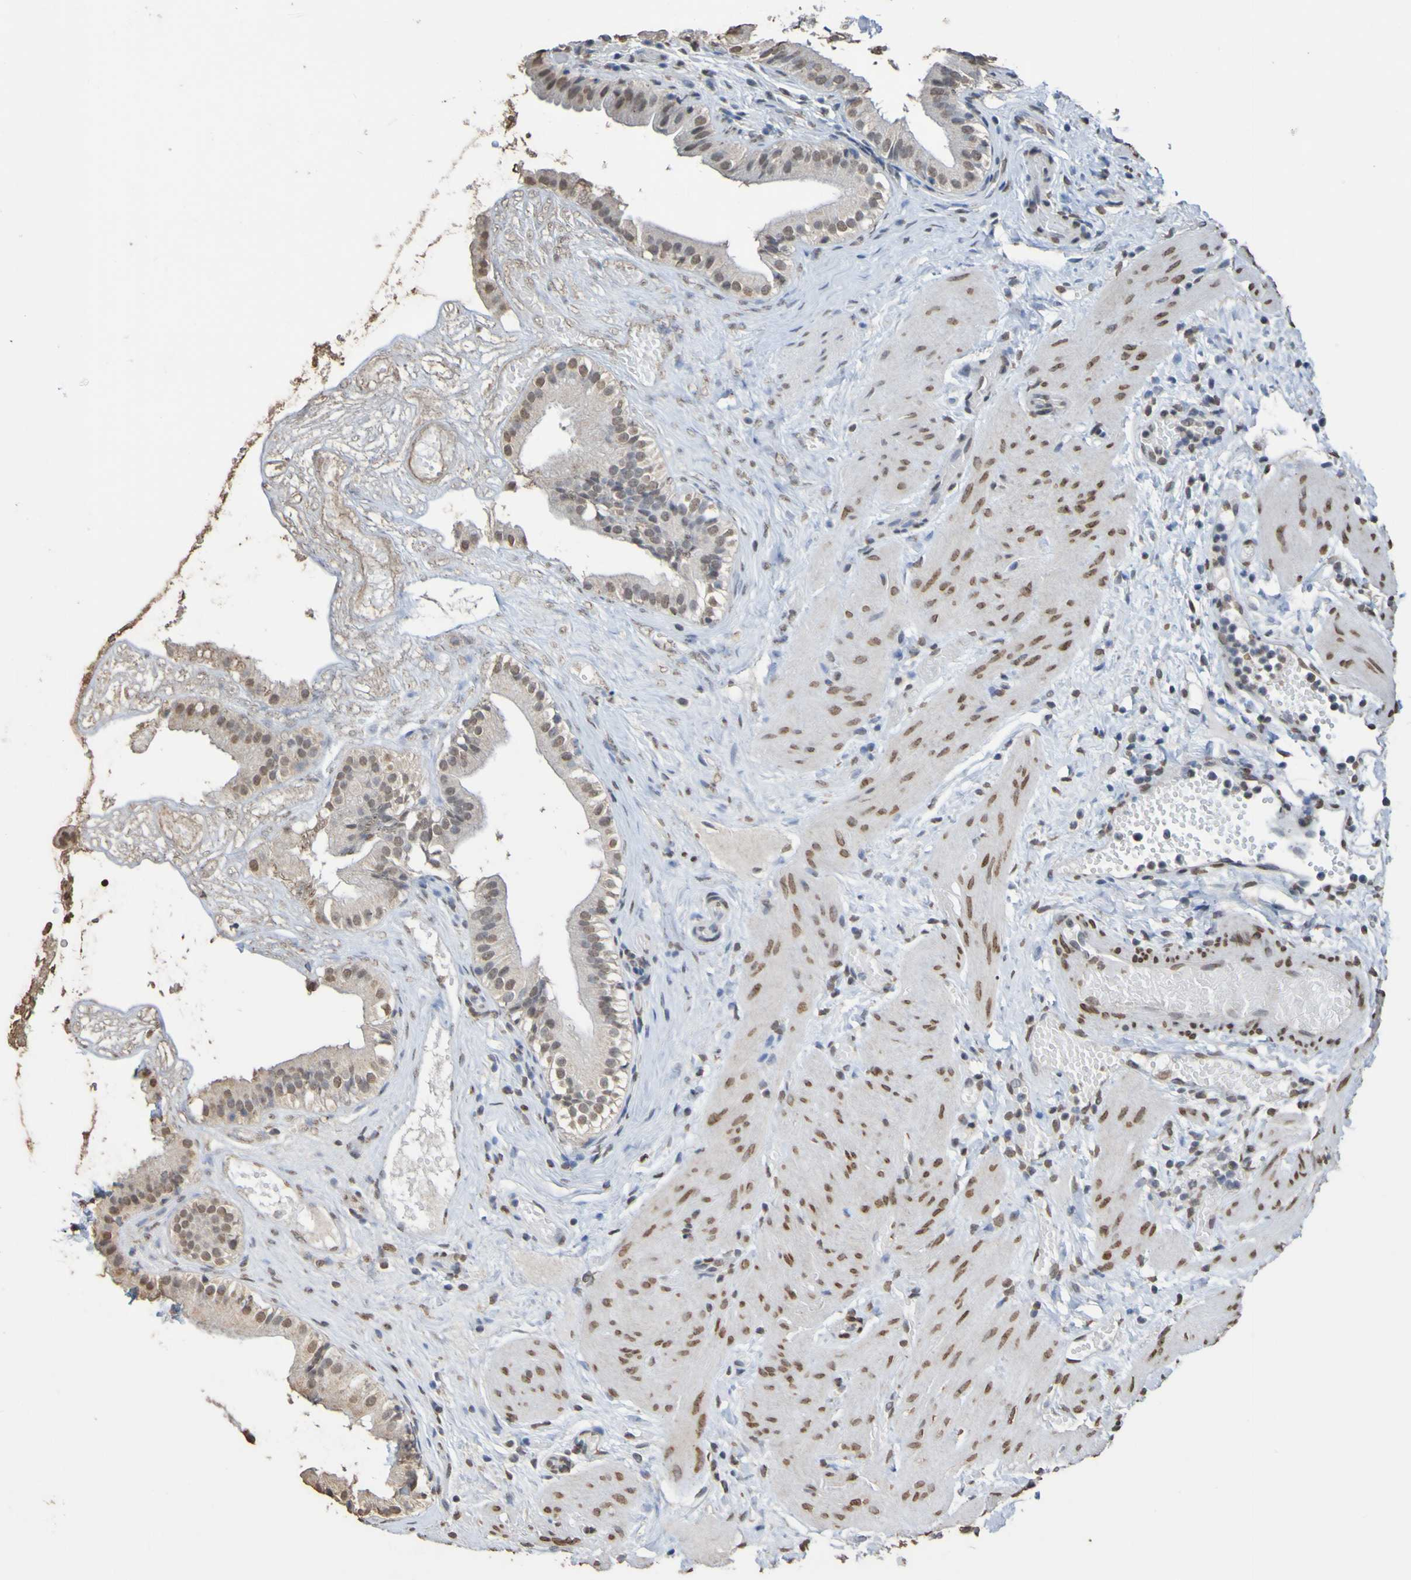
{"staining": {"intensity": "moderate", "quantity": "25%-75%", "location": "cytoplasmic/membranous,nuclear"}, "tissue": "gallbladder", "cell_type": "Glandular cells", "image_type": "normal", "snomed": [{"axis": "morphology", "description": "Normal tissue, NOS"}, {"axis": "topography", "description": "Gallbladder"}], "caption": "The image shows a brown stain indicating the presence of a protein in the cytoplasmic/membranous,nuclear of glandular cells in gallbladder.", "gene": "ALKBH2", "patient": {"sex": "female", "age": 26}}